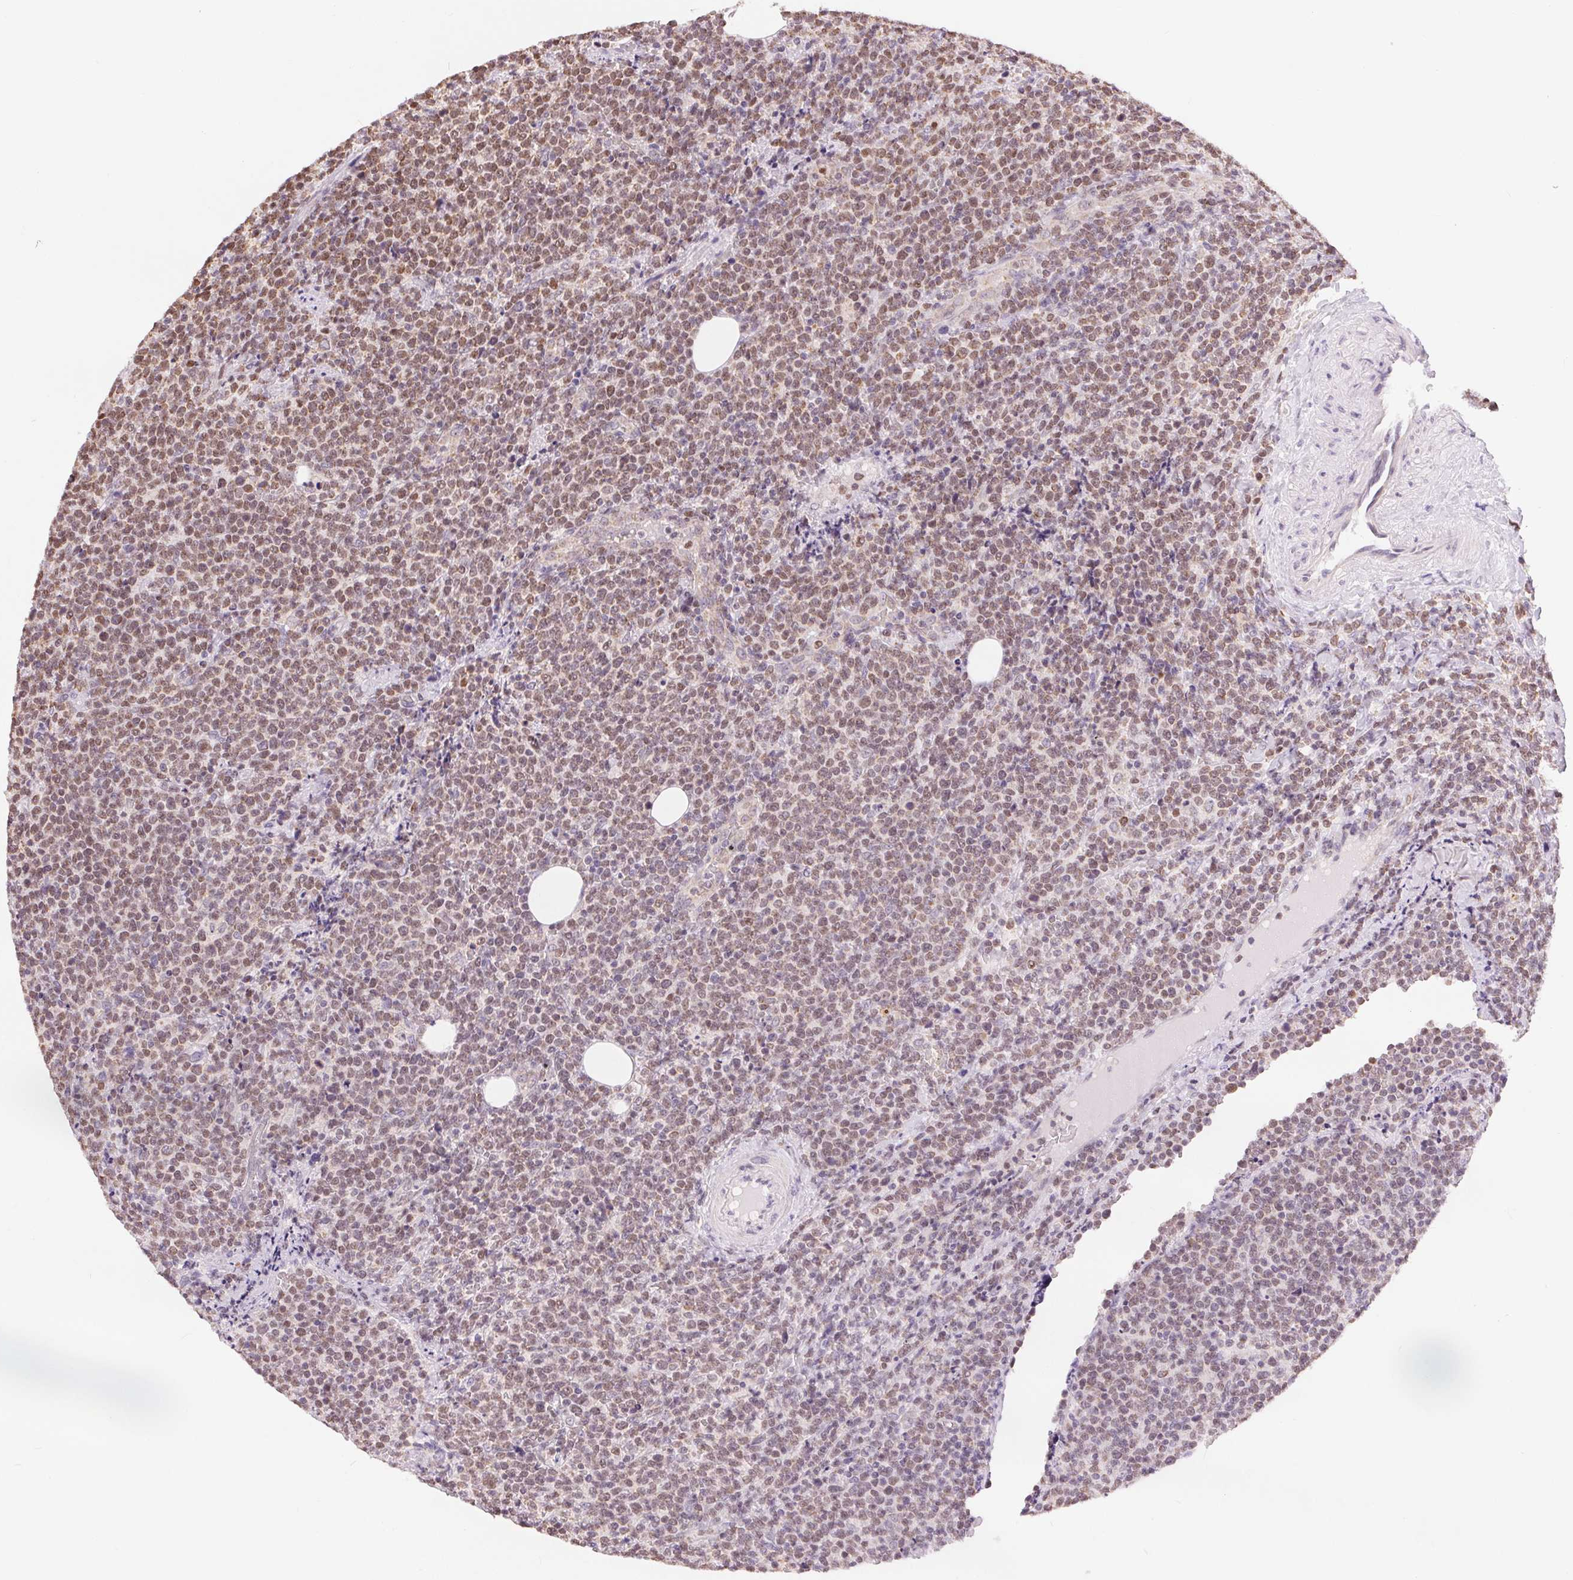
{"staining": {"intensity": "moderate", "quantity": "25%-75%", "location": "nuclear"}, "tissue": "lymphoma", "cell_type": "Tumor cells", "image_type": "cancer", "snomed": [{"axis": "morphology", "description": "Malignant lymphoma, non-Hodgkin's type, High grade"}, {"axis": "topography", "description": "Lymph node"}], "caption": "Immunohistochemical staining of human lymphoma reveals moderate nuclear protein expression in about 25%-75% of tumor cells. Nuclei are stained in blue.", "gene": "POU2F2", "patient": {"sex": "male", "age": 61}}